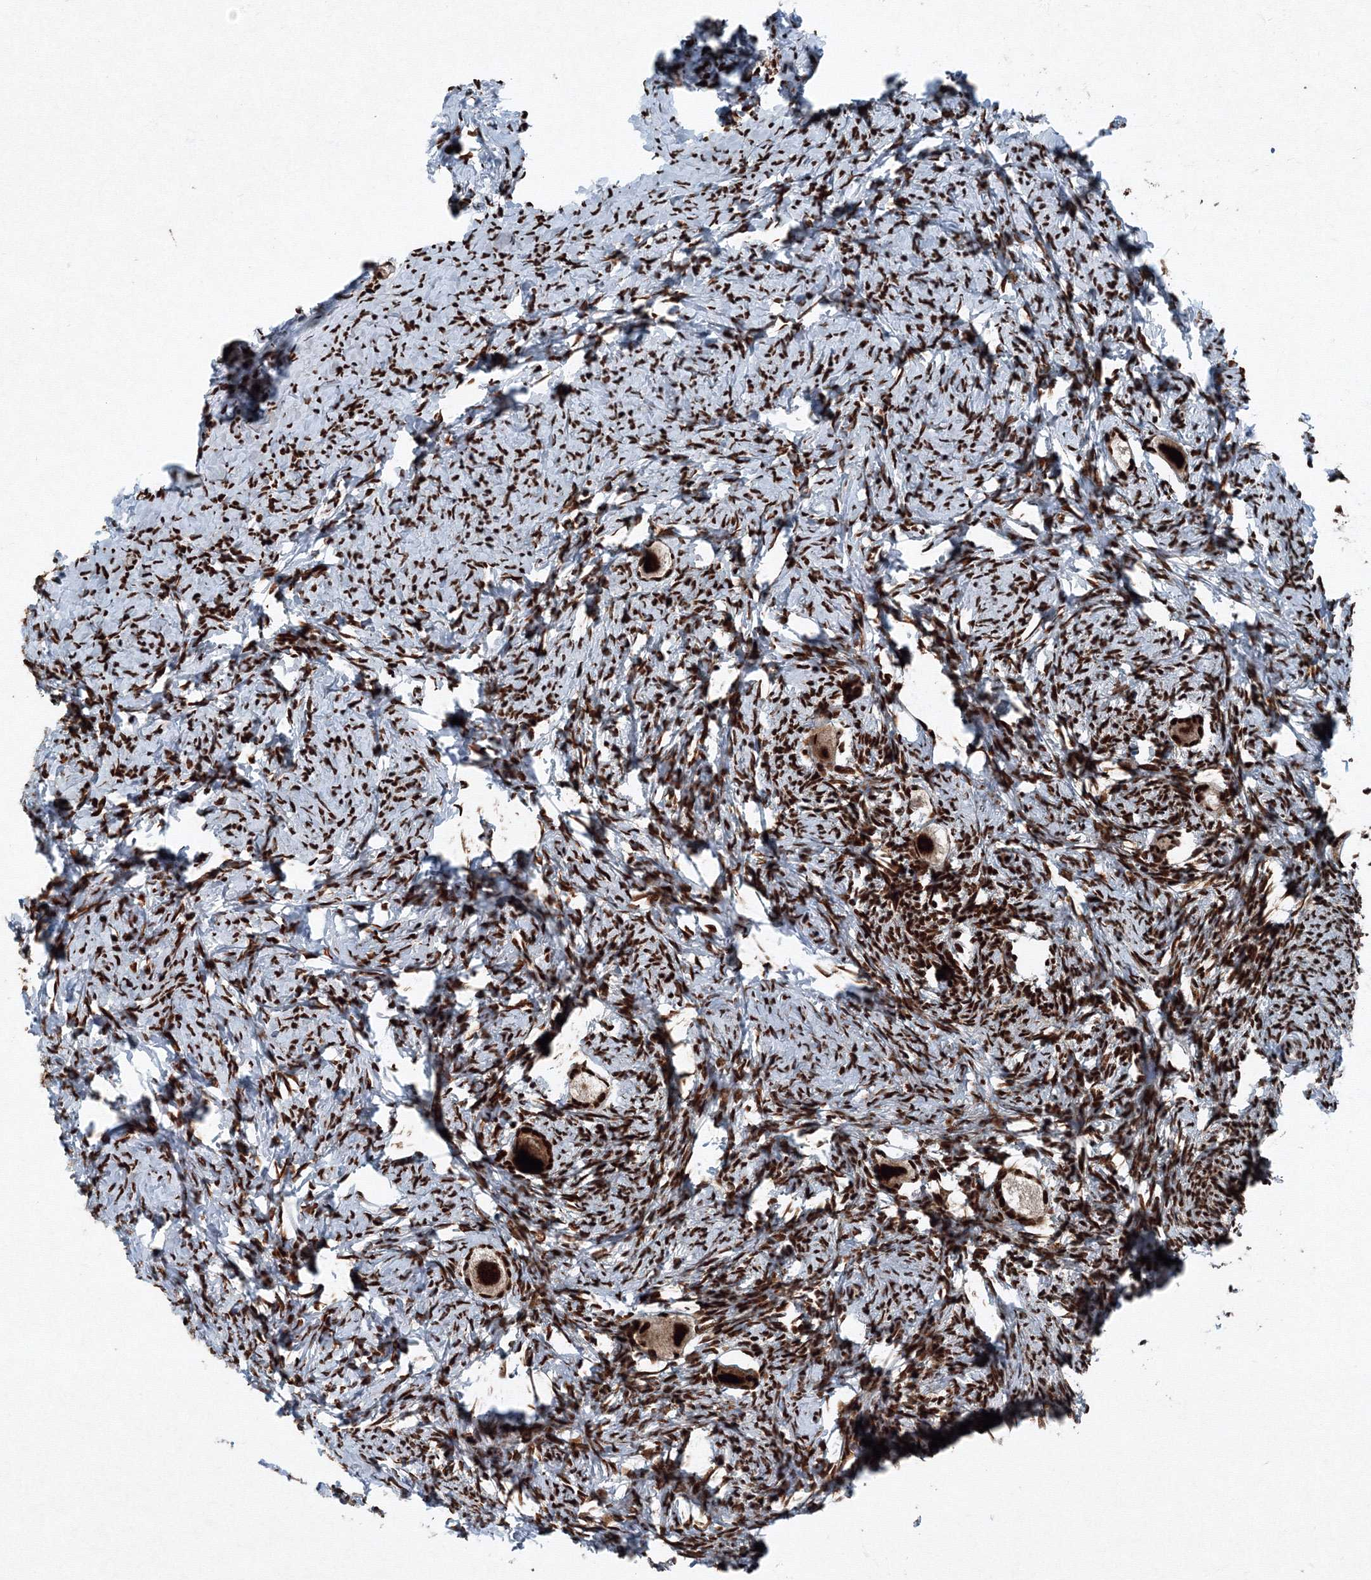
{"staining": {"intensity": "strong", "quantity": ">75%", "location": "nuclear"}, "tissue": "ovary", "cell_type": "Follicle cells", "image_type": "normal", "snomed": [{"axis": "morphology", "description": "Normal tissue, NOS"}, {"axis": "topography", "description": "Ovary"}], "caption": "IHC (DAB (3,3'-diaminobenzidine)) staining of unremarkable ovary shows strong nuclear protein positivity in about >75% of follicle cells. Nuclei are stained in blue.", "gene": "SNRPC", "patient": {"sex": "female", "age": 27}}